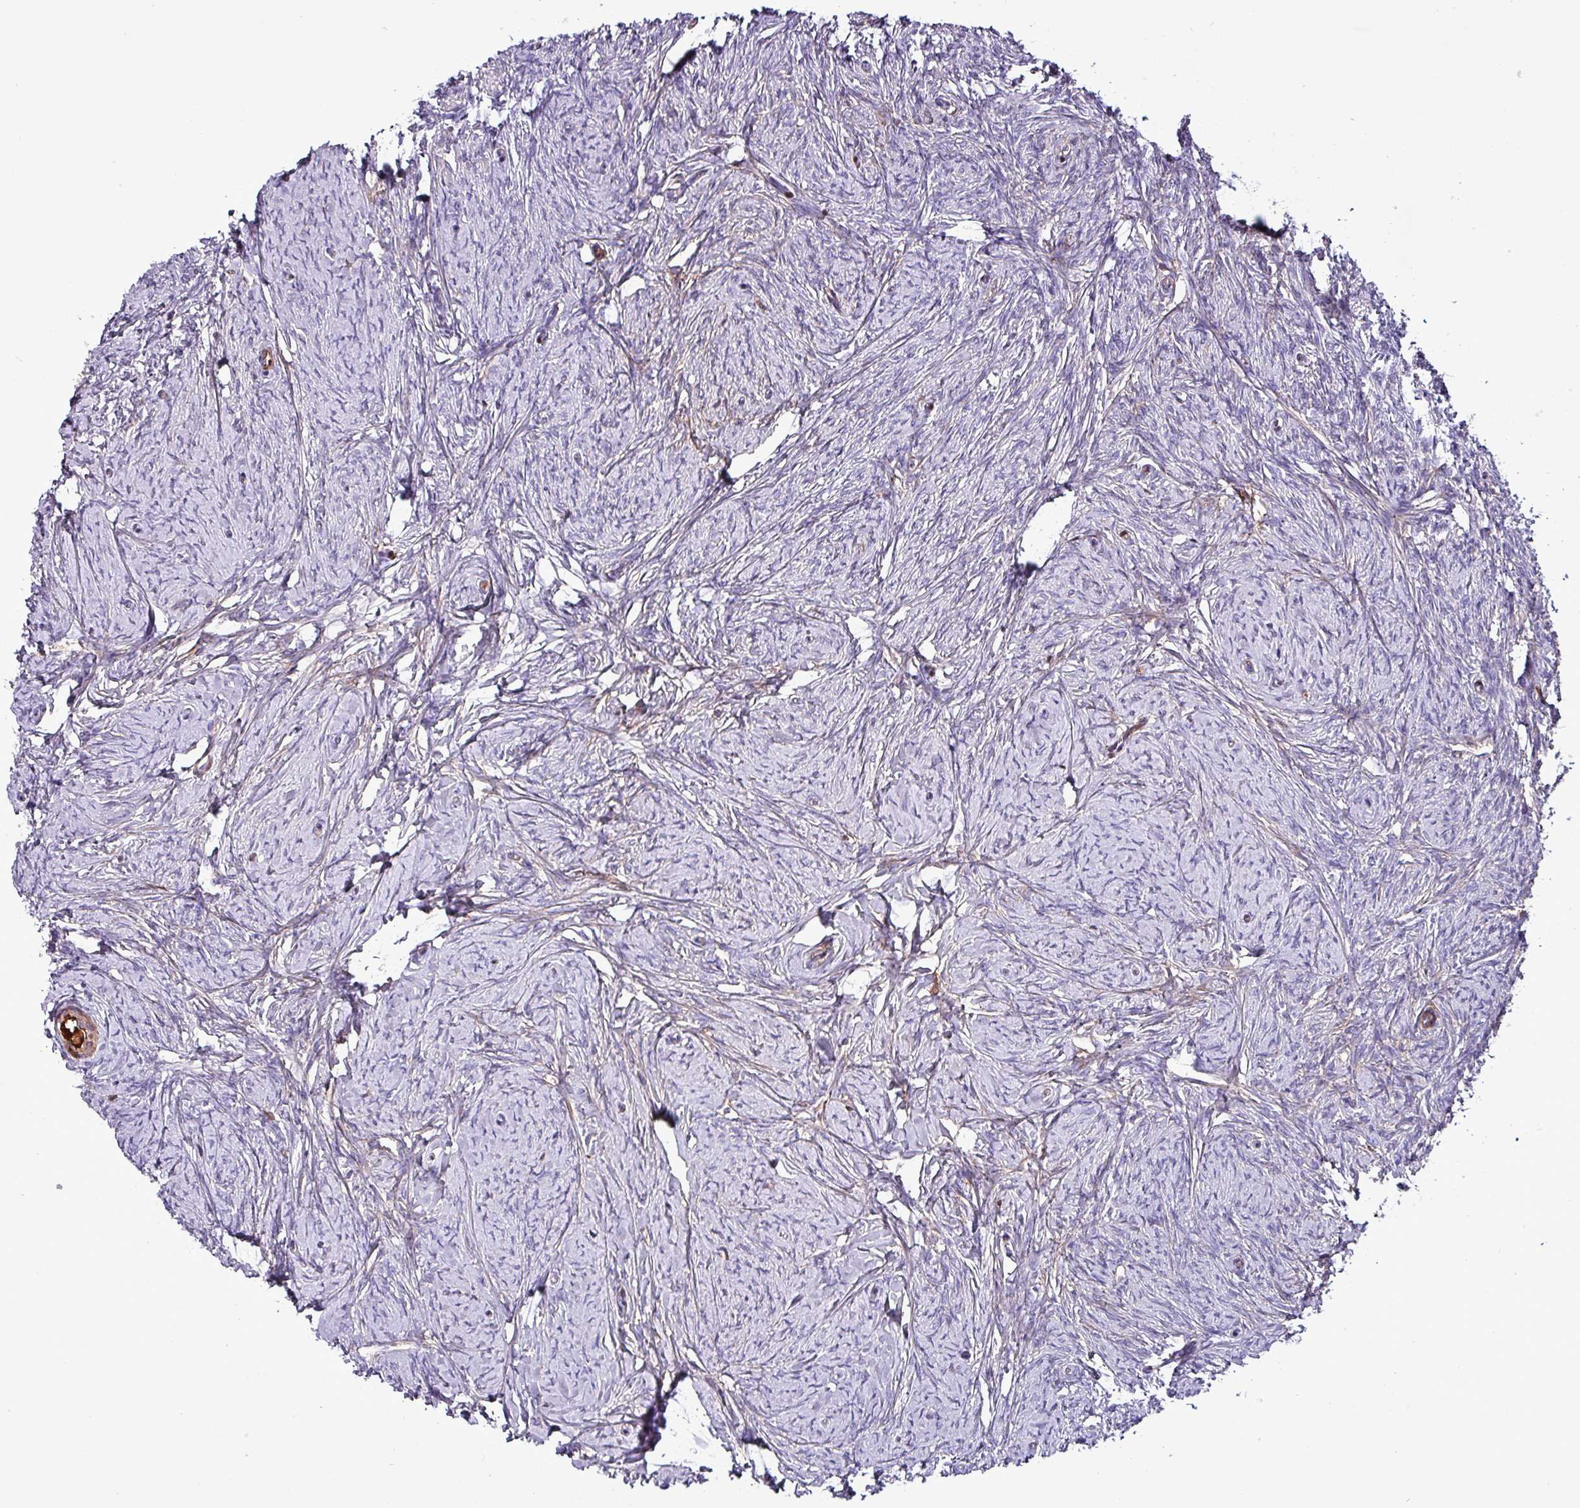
{"staining": {"intensity": "moderate", "quantity": ">75%", "location": "cytoplasmic/membranous"}, "tissue": "ovary", "cell_type": "Follicle cells", "image_type": "normal", "snomed": [{"axis": "morphology", "description": "Normal tissue, NOS"}, {"axis": "topography", "description": "Ovary"}], "caption": "Immunohistochemical staining of normal ovary displays moderate cytoplasmic/membranous protein expression in approximately >75% of follicle cells.", "gene": "HPR", "patient": {"sex": "female", "age": 44}}